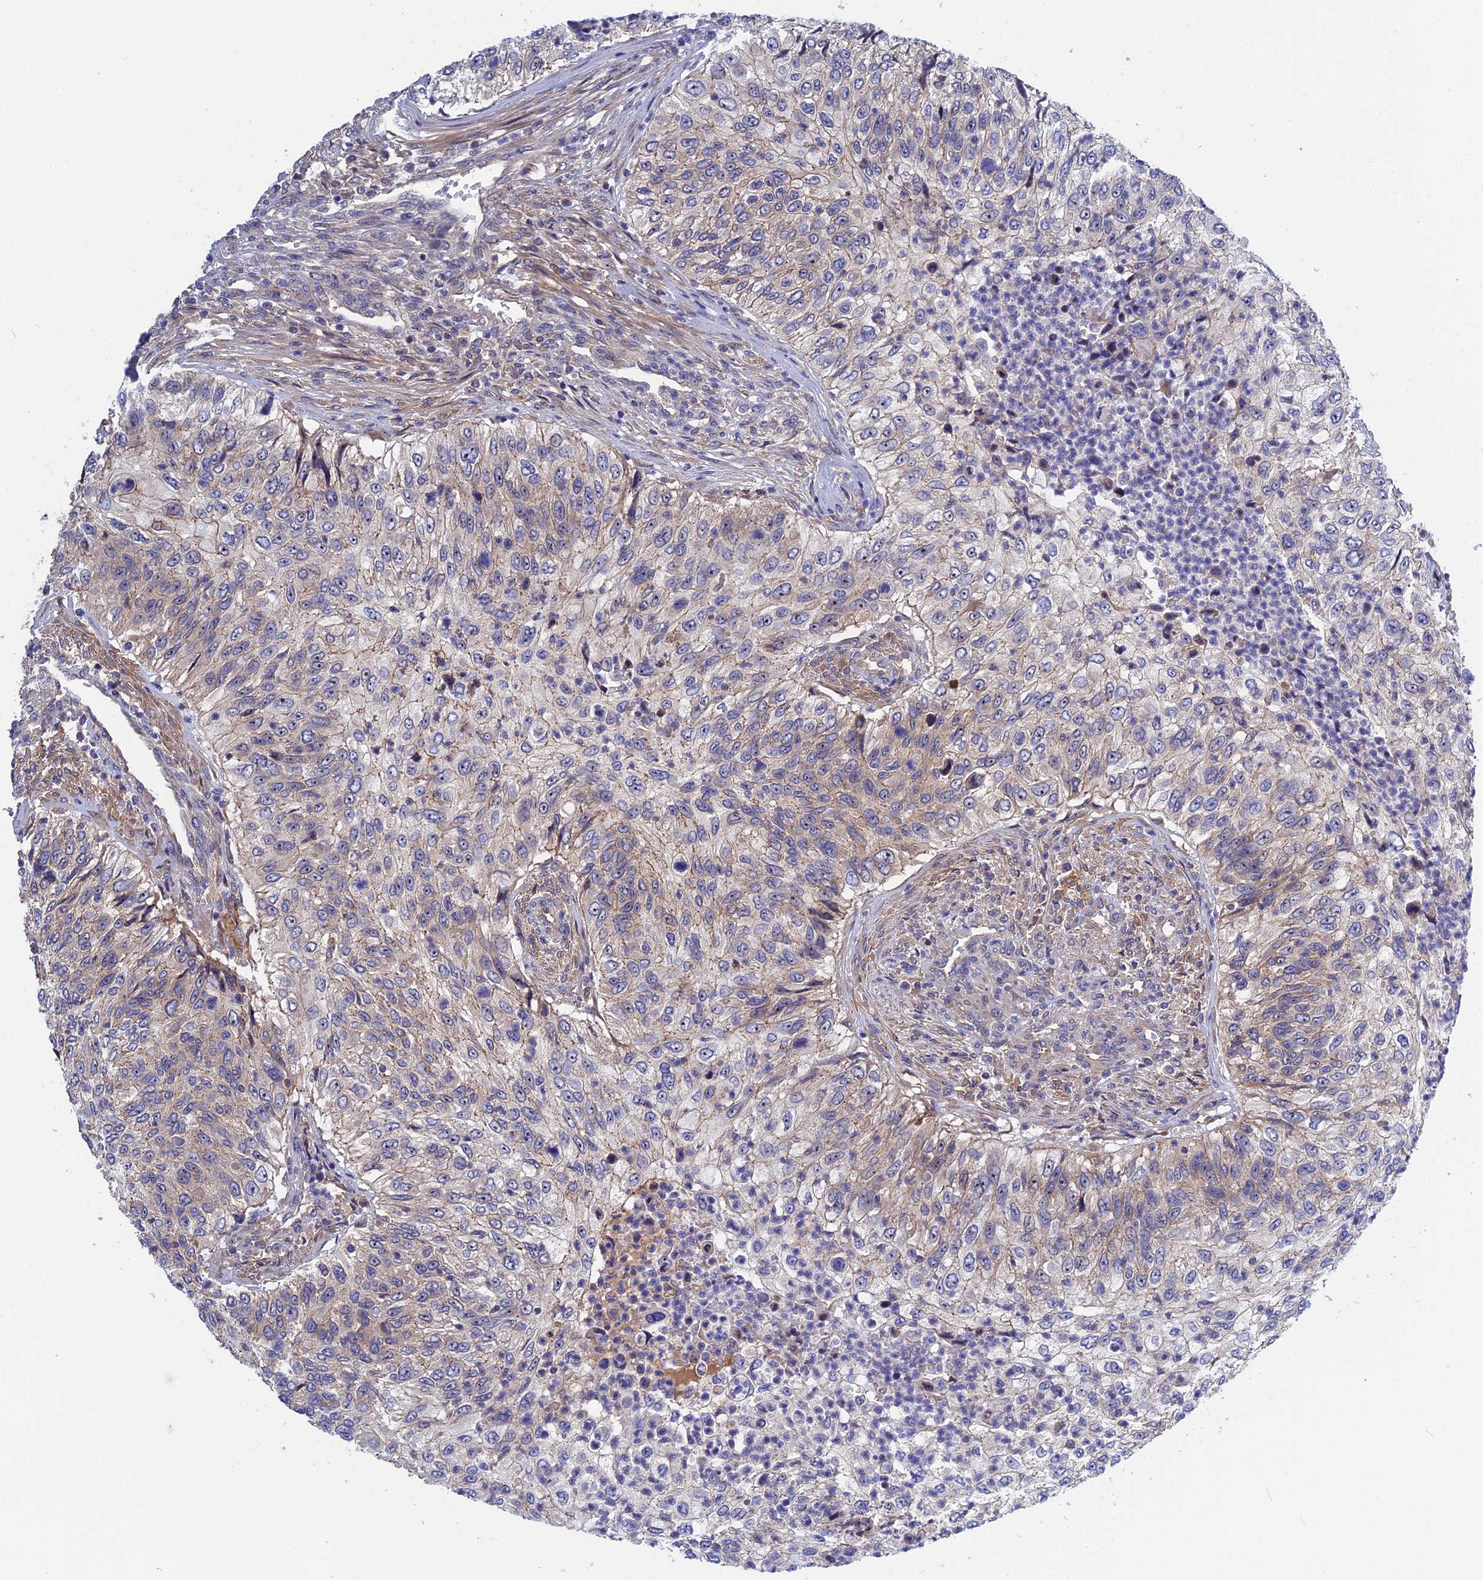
{"staining": {"intensity": "negative", "quantity": "none", "location": "none"}, "tissue": "urothelial cancer", "cell_type": "Tumor cells", "image_type": "cancer", "snomed": [{"axis": "morphology", "description": "Urothelial carcinoma, High grade"}, {"axis": "topography", "description": "Urinary bladder"}], "caption": "An image of urothelial carcinoma (high-grade) stained for a protein demonstrates no brown staining in tumor cells. (Brightfield microscopy of DAB (3,3'-diaminobenzidine) immunohistochemistry at high magnification).", "gene": "CRACD", "patient": {"sex": "female", "age": 60}}